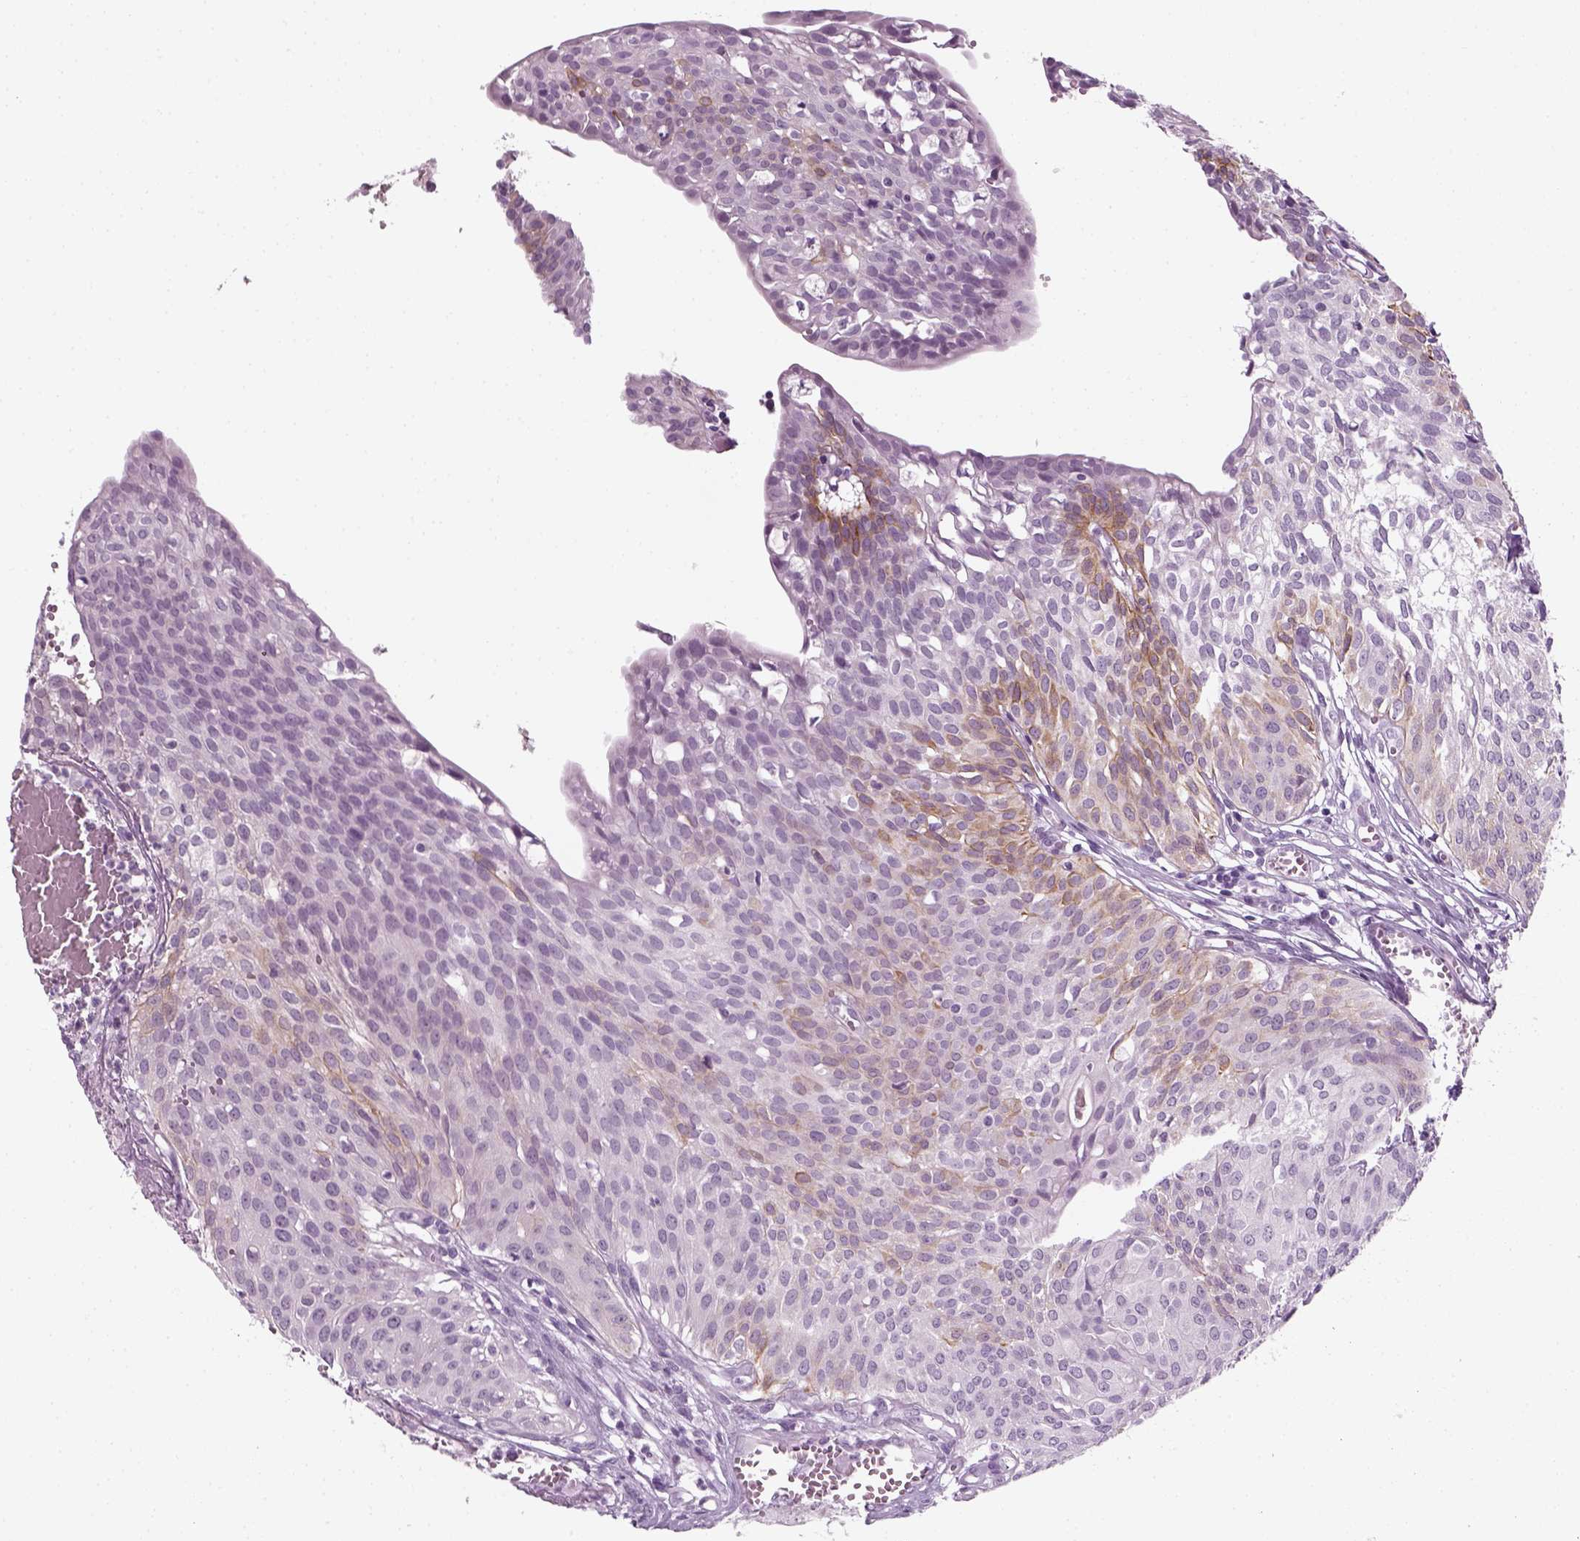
{"staining": {"intensity": "weak", "quantity": "25%-75%", "location": "cytoplasmic/membranous"}, "tissue": "urothelial cancer", "cell_type": "Tumor cells", "image_type": "cancer", "snomed": [{"axis": "morphology", "description": "Urothelial carcinoma, High grade"}, {"axis": "topography", "description": "Urinary bladder"}], "caption": "Protein analysis of urothelial cancer tissue demonstrates weak cytoplasmic/membranous staining in approximately 25%-75% of tumor cells.", "gene": "KRT75", "patient": {"sex": "male", "age": 57}}